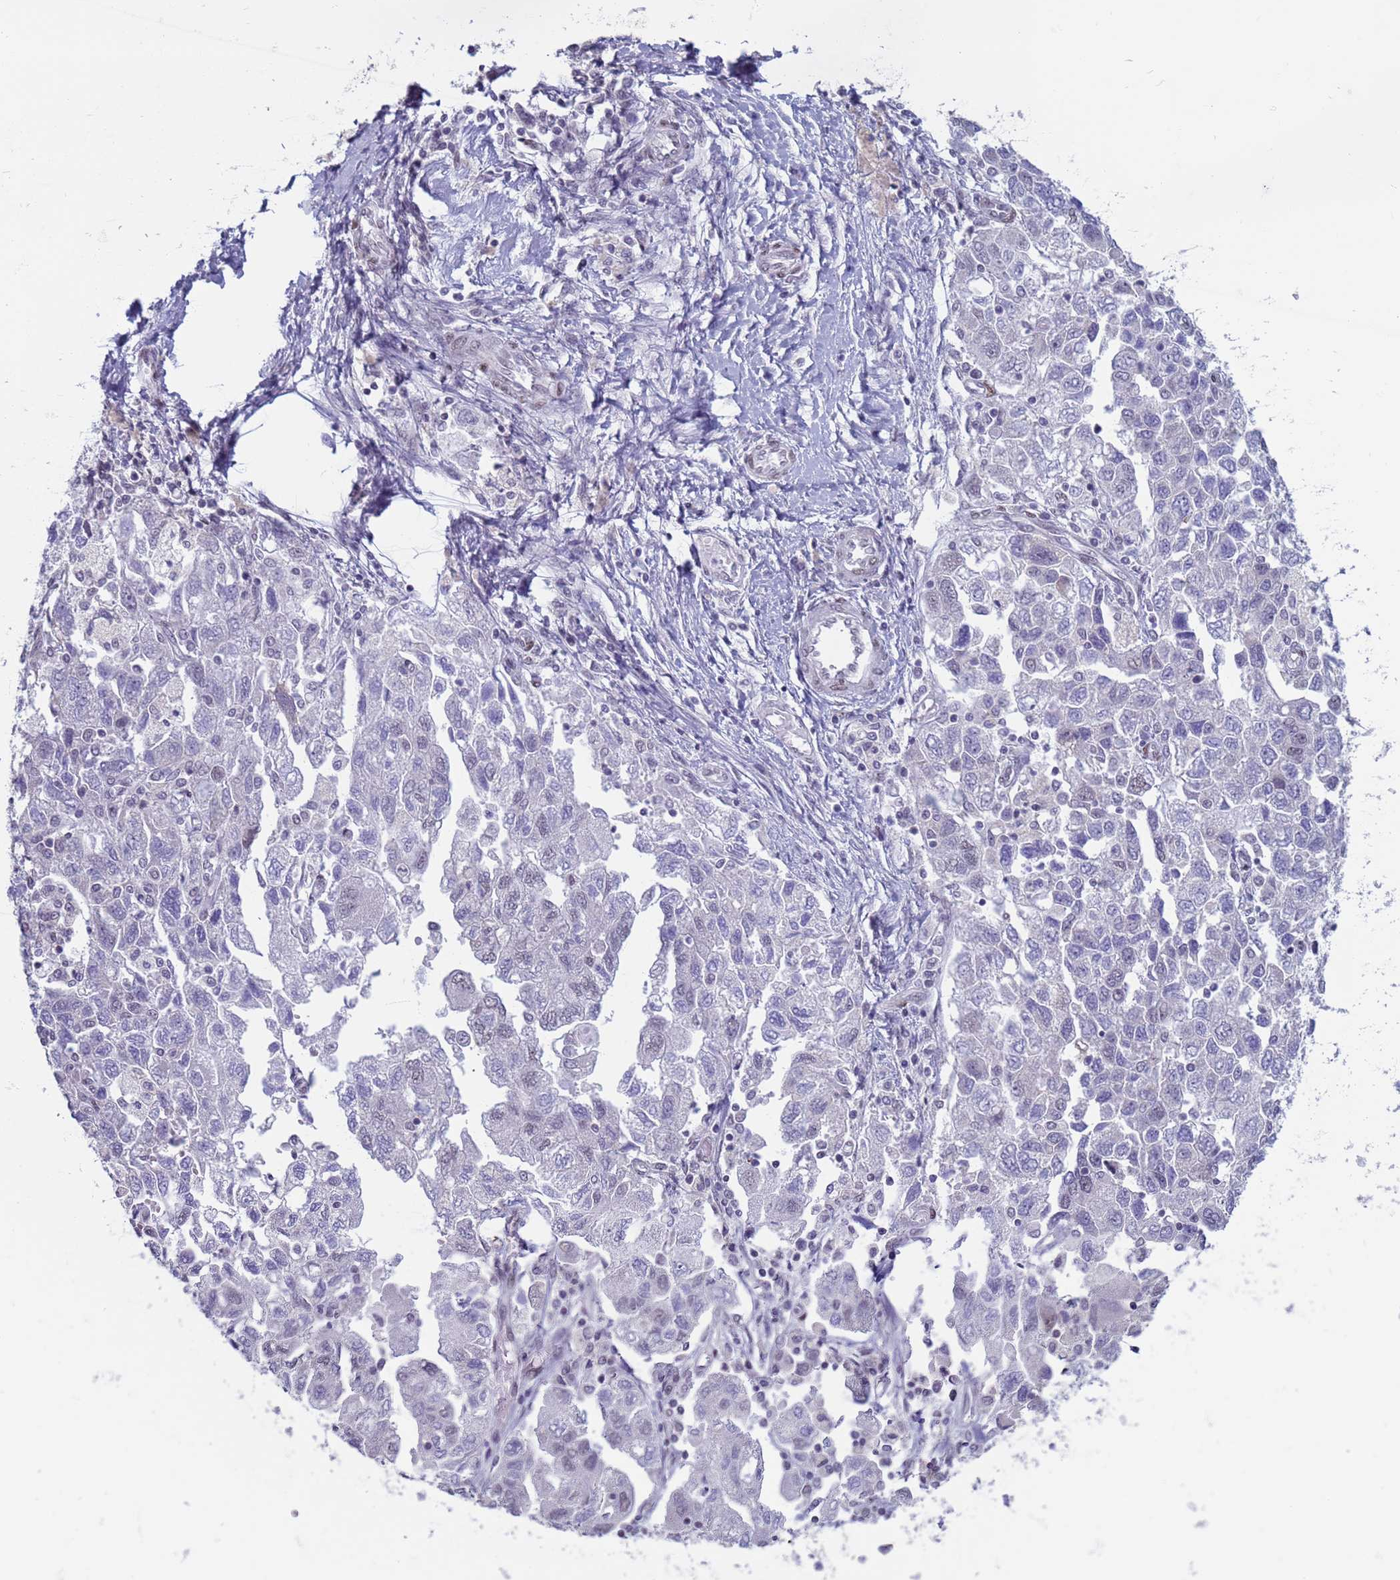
{"staining": {"intensity": "weak", "quantity": "<25%", "location": "nuclear"}, "tissue": "ovarian cancer", "cell_type": "Tumor cells", "image_type": "cancer", "snomed": [{"axis": "morphology", "description": "Carcinoma, NOS"}, {"axis": "morphology", "description": "Cystadenocarcinoma, serous, NOS"}, {"axis": "topography", "description": "Ovary"}], "caption": "The photomicrograph shows no staining of tumor cells in ovarian serous cystadenocarcinoma.", "gene": "SAE1", "patient": {"sex": "female", "age": 69}}